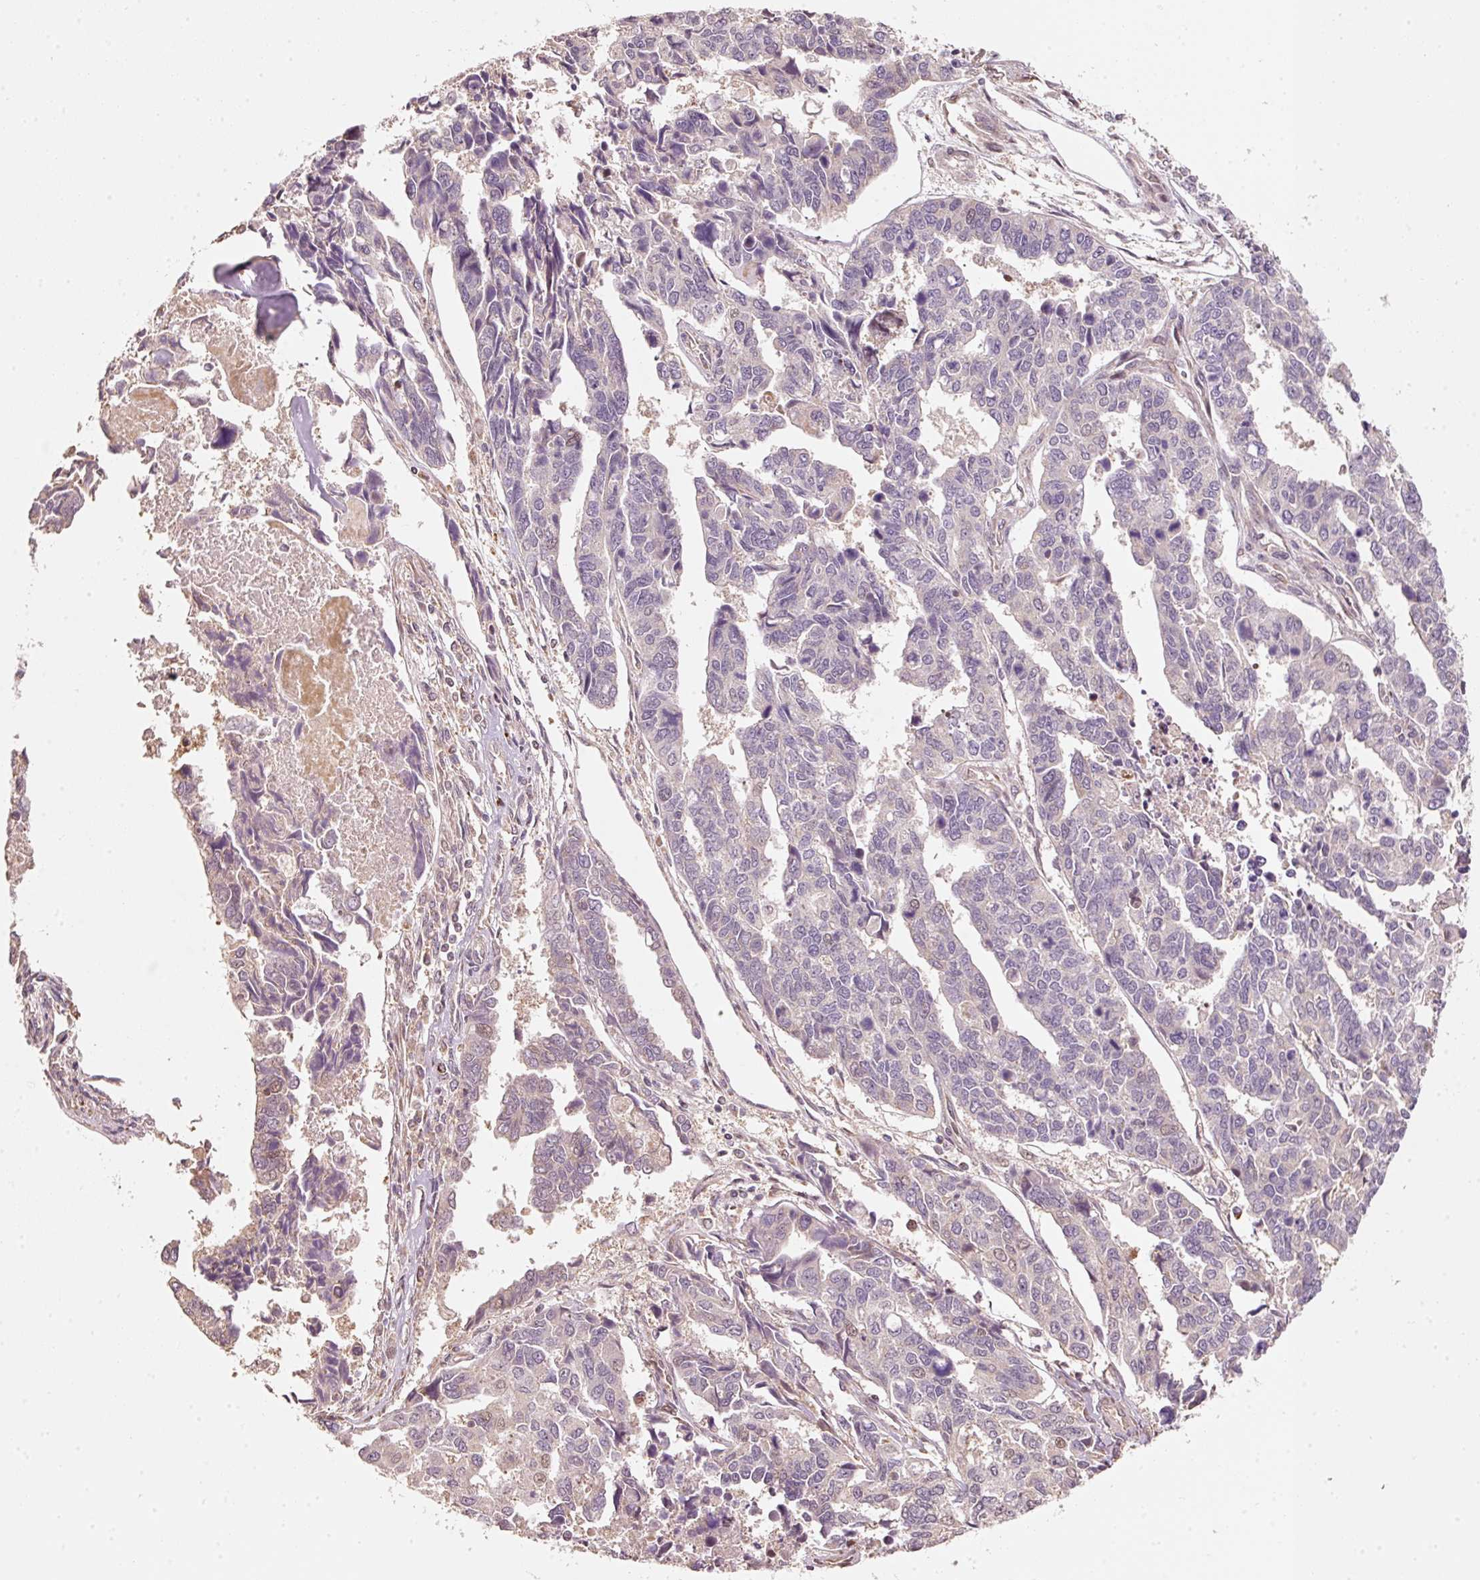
{"staining": {"intensity": "weak", "quantity": "<25%", "location": "cytoplasmic/membranous"}, "tissue": "endometrial cancer", "cell_type": "Tumor cells", "image_type": "cancer", "snomed": [{"axis": "morphology", "description": "Adenocarcinoma, NOS"}, {"axis": "topography", "description": "Endometrium"}], "caption": "Immunohistochemical staining of human endometrial cancer exhibits no significant expression in tumor cells.", "gene": "RAB35", "patient": {"sex": "female", "age": 73}}